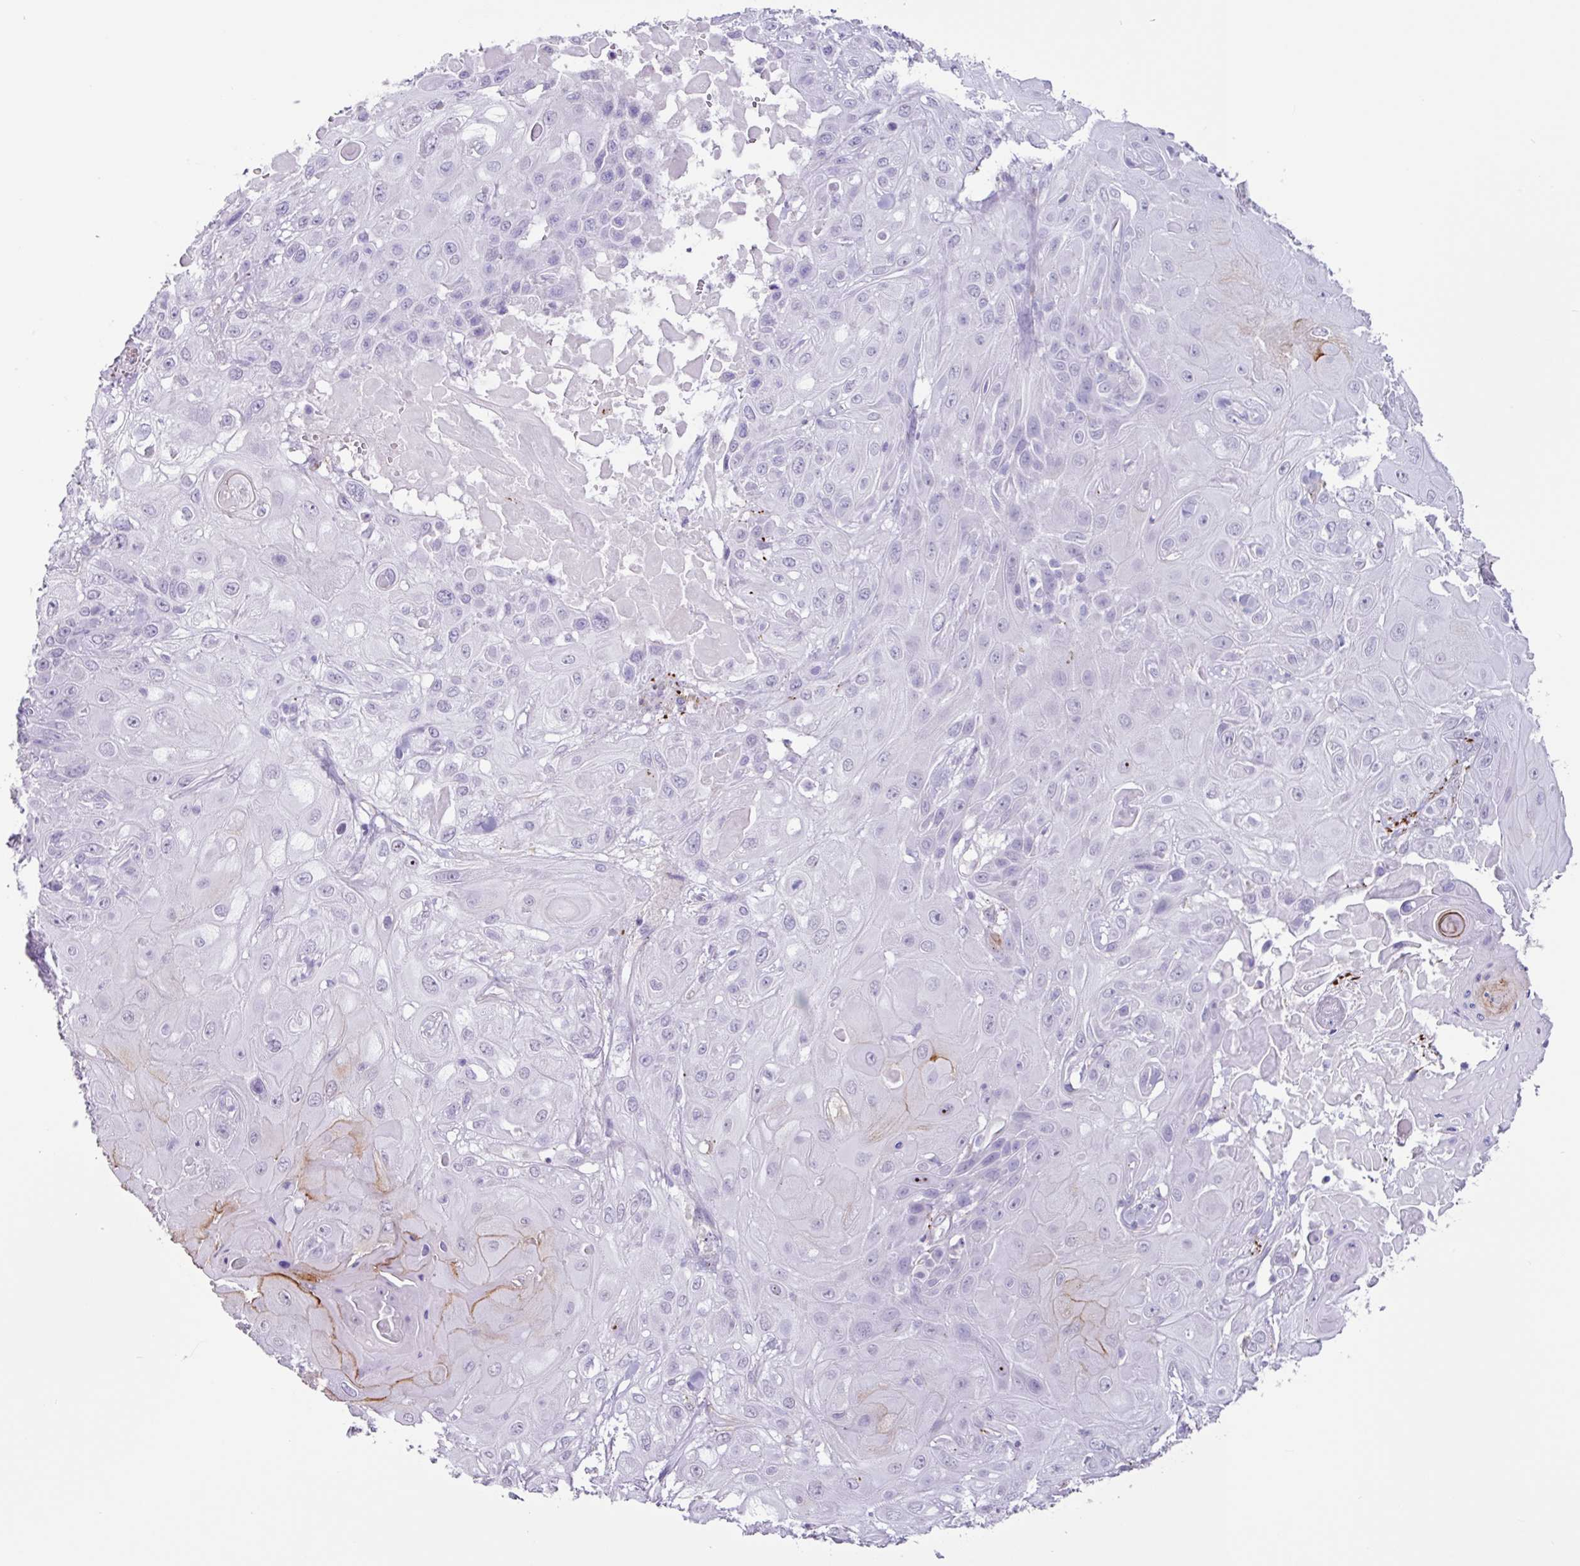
{"staining": {"intensity": "negative", "quantity": "none", "location": "none"}, "tissue": "skin cancer", "cell_type": "Tumor cells", "image_type": "cancer", "snomed": [{"axis": "morphology", "description": "Normal tissue, NOS"}, {"axis": "morphology", "description": "Squamous cell carcinoma, NOS"}, {"axis": "topography", "description": "Skin"}, {"axis": "topography", "description": "Cartilage tissue"}], "caption": "IHC photomicrograph of human squamous cell carcinoma (skin) stained for a protein (brown), which exhibits no expression in tumor cells.", "gene": "OTX1", "patient": {"sex": "female", "age": 79}}